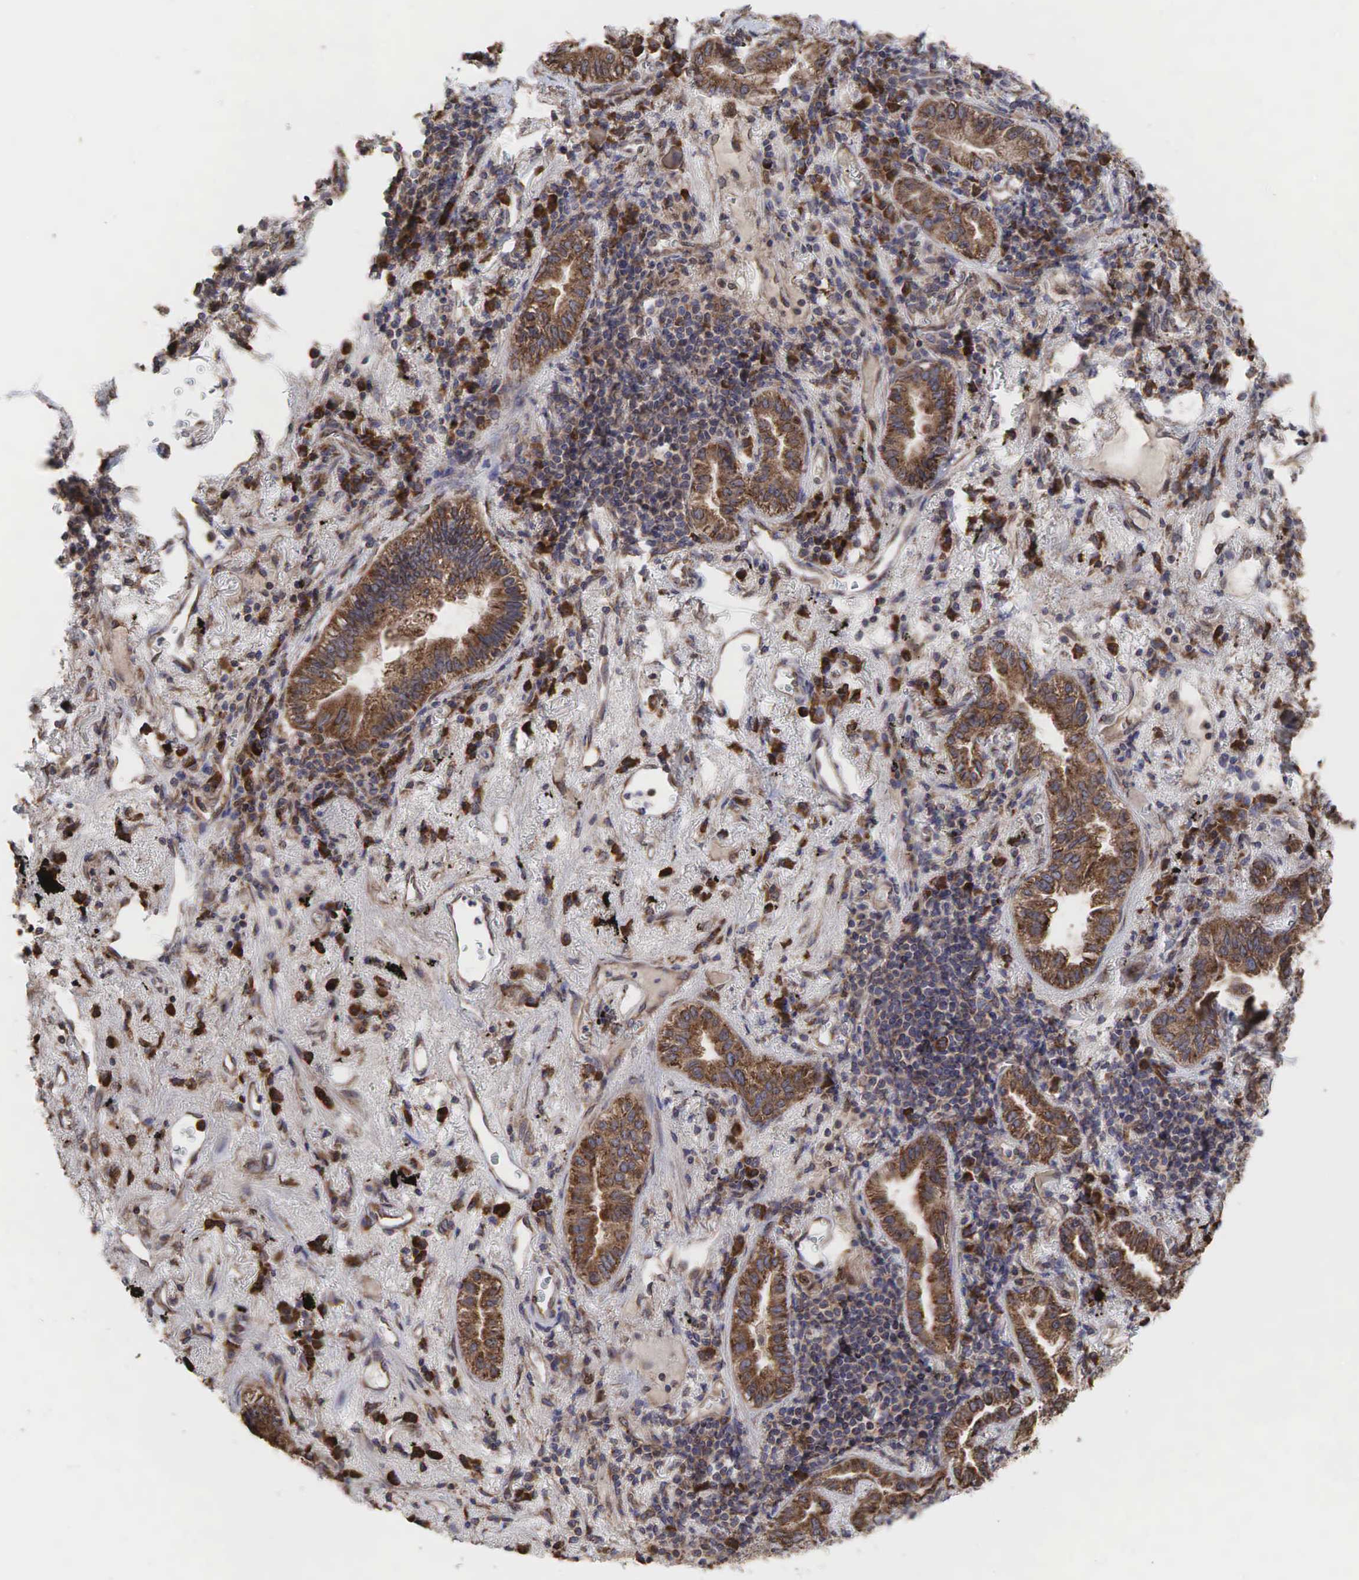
{"staining": {"intensity": "moderate", "quantity": ">75%", "location": "cytoplasmic/membranous"}, "tissue": "lung cancer", "cell_type": "Tumor cells", "image_type": "cancer", "snomed": [{"axis": "morphology", "description": "Adenocarcinoma, NOS"}, {"axis": "topography", "description": "Lung"}], "caption": "Lung cancer (adenocarcinoma) stained with DAB (3,3'-diaminobenzidine) immunohistochemistry displays medium levels of moderate cytoplasmic/membranous expression in approximately >75% of tumor cells.", "gene": "PABPC5", "patient": {"sex": "female", "age": 50}}